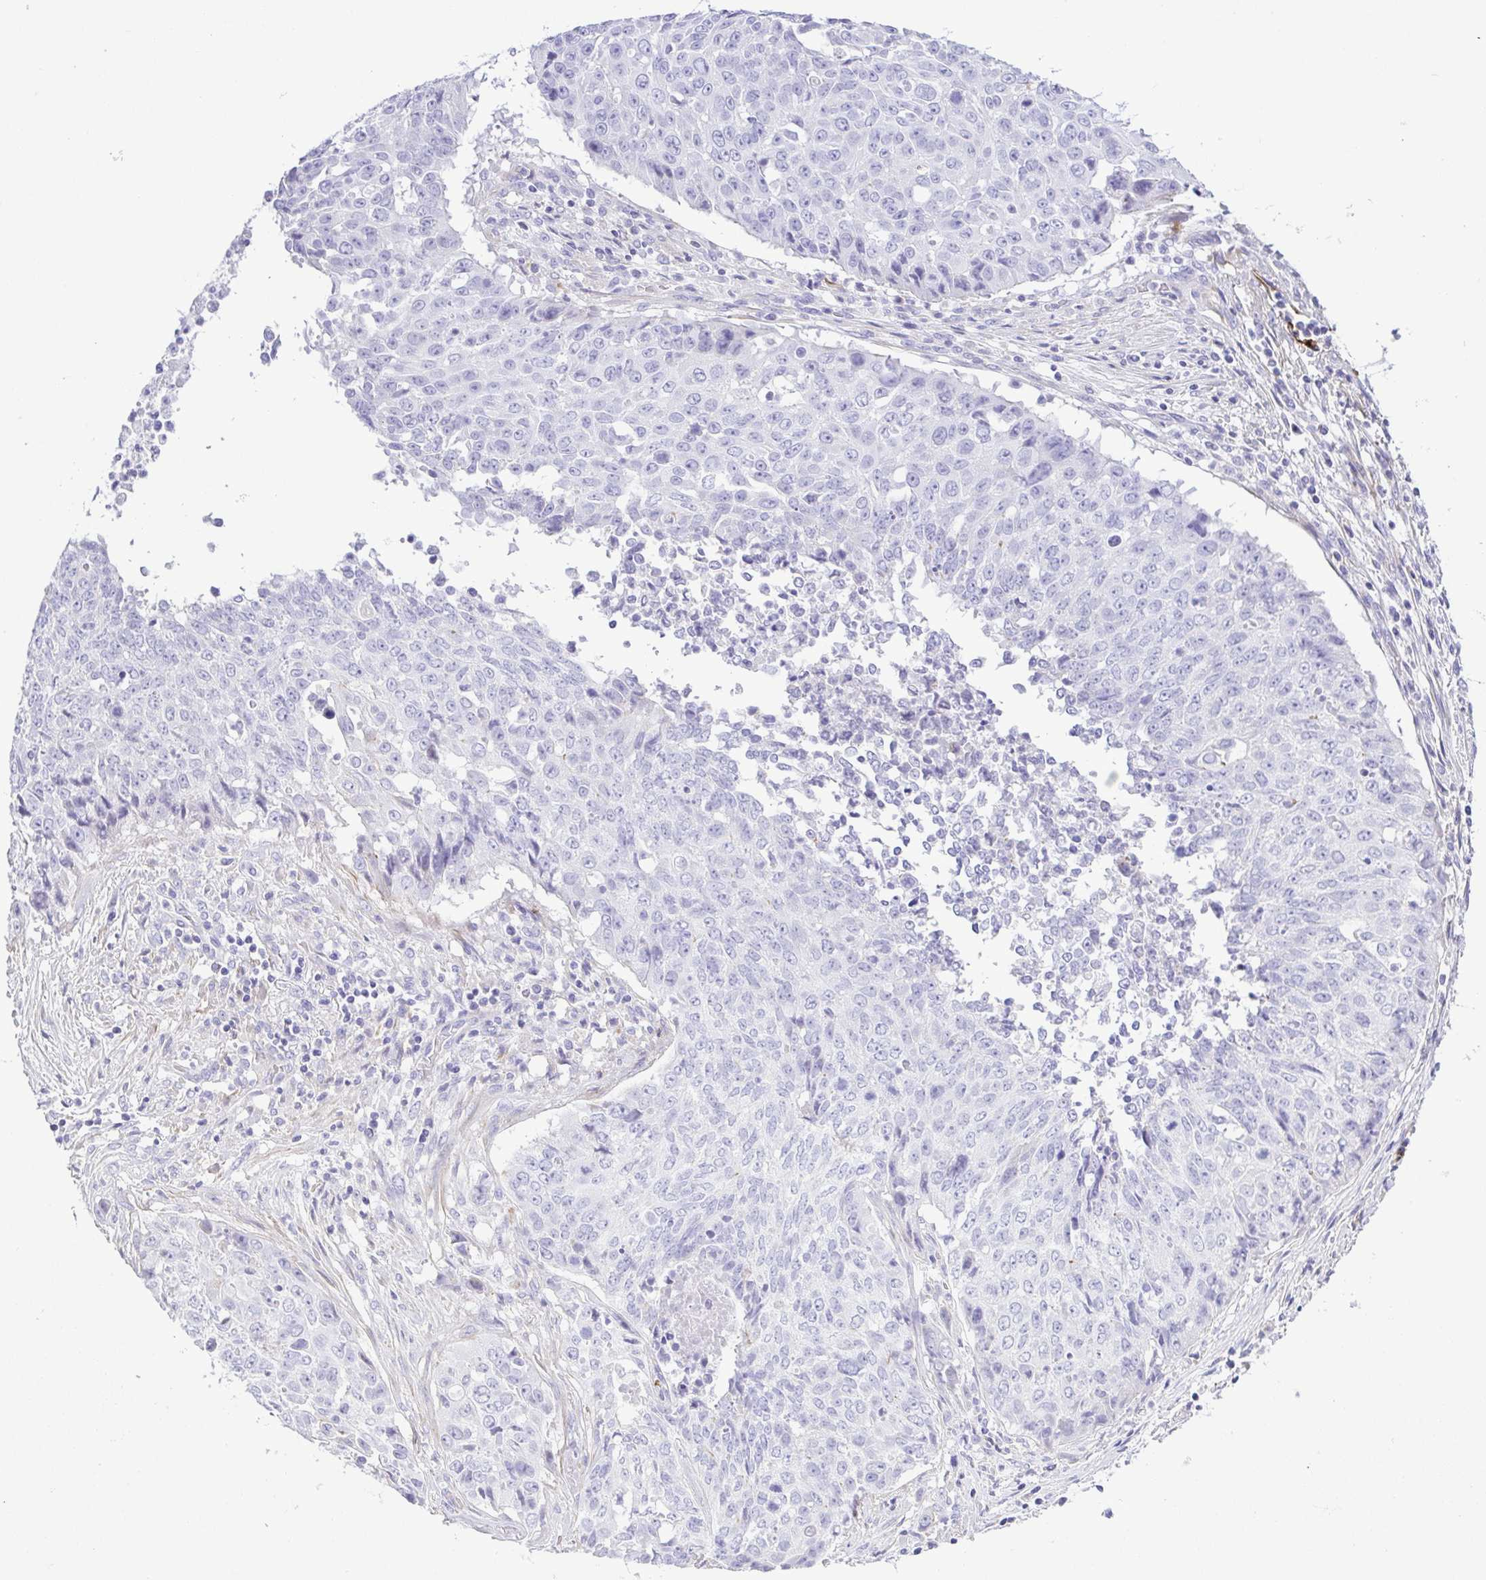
{"staining": {"intensity": "negative", "quantity": "none", "location": "none"}, "tissue": "lung cancer", "cell_type": "Tumor cells", "image_type": "cancer", "snomed": [{"axis": "morphology", "description": "Normal tissue, NOS"}, {"axis": "morphology", "description": "Squamous cell carcinoma, NOS"}, {"axis": "topography", "description": "Bronchus"}, {"axis": "topography", "description": "Lung"}], "caption": "Immunohistochemistry (IHC) histopathology image of lung cancer stained for a protein (brown), which displays no staining in tumor cells.", "gene": "GPR182", "patient": {"sex": "male", "age": 64}}